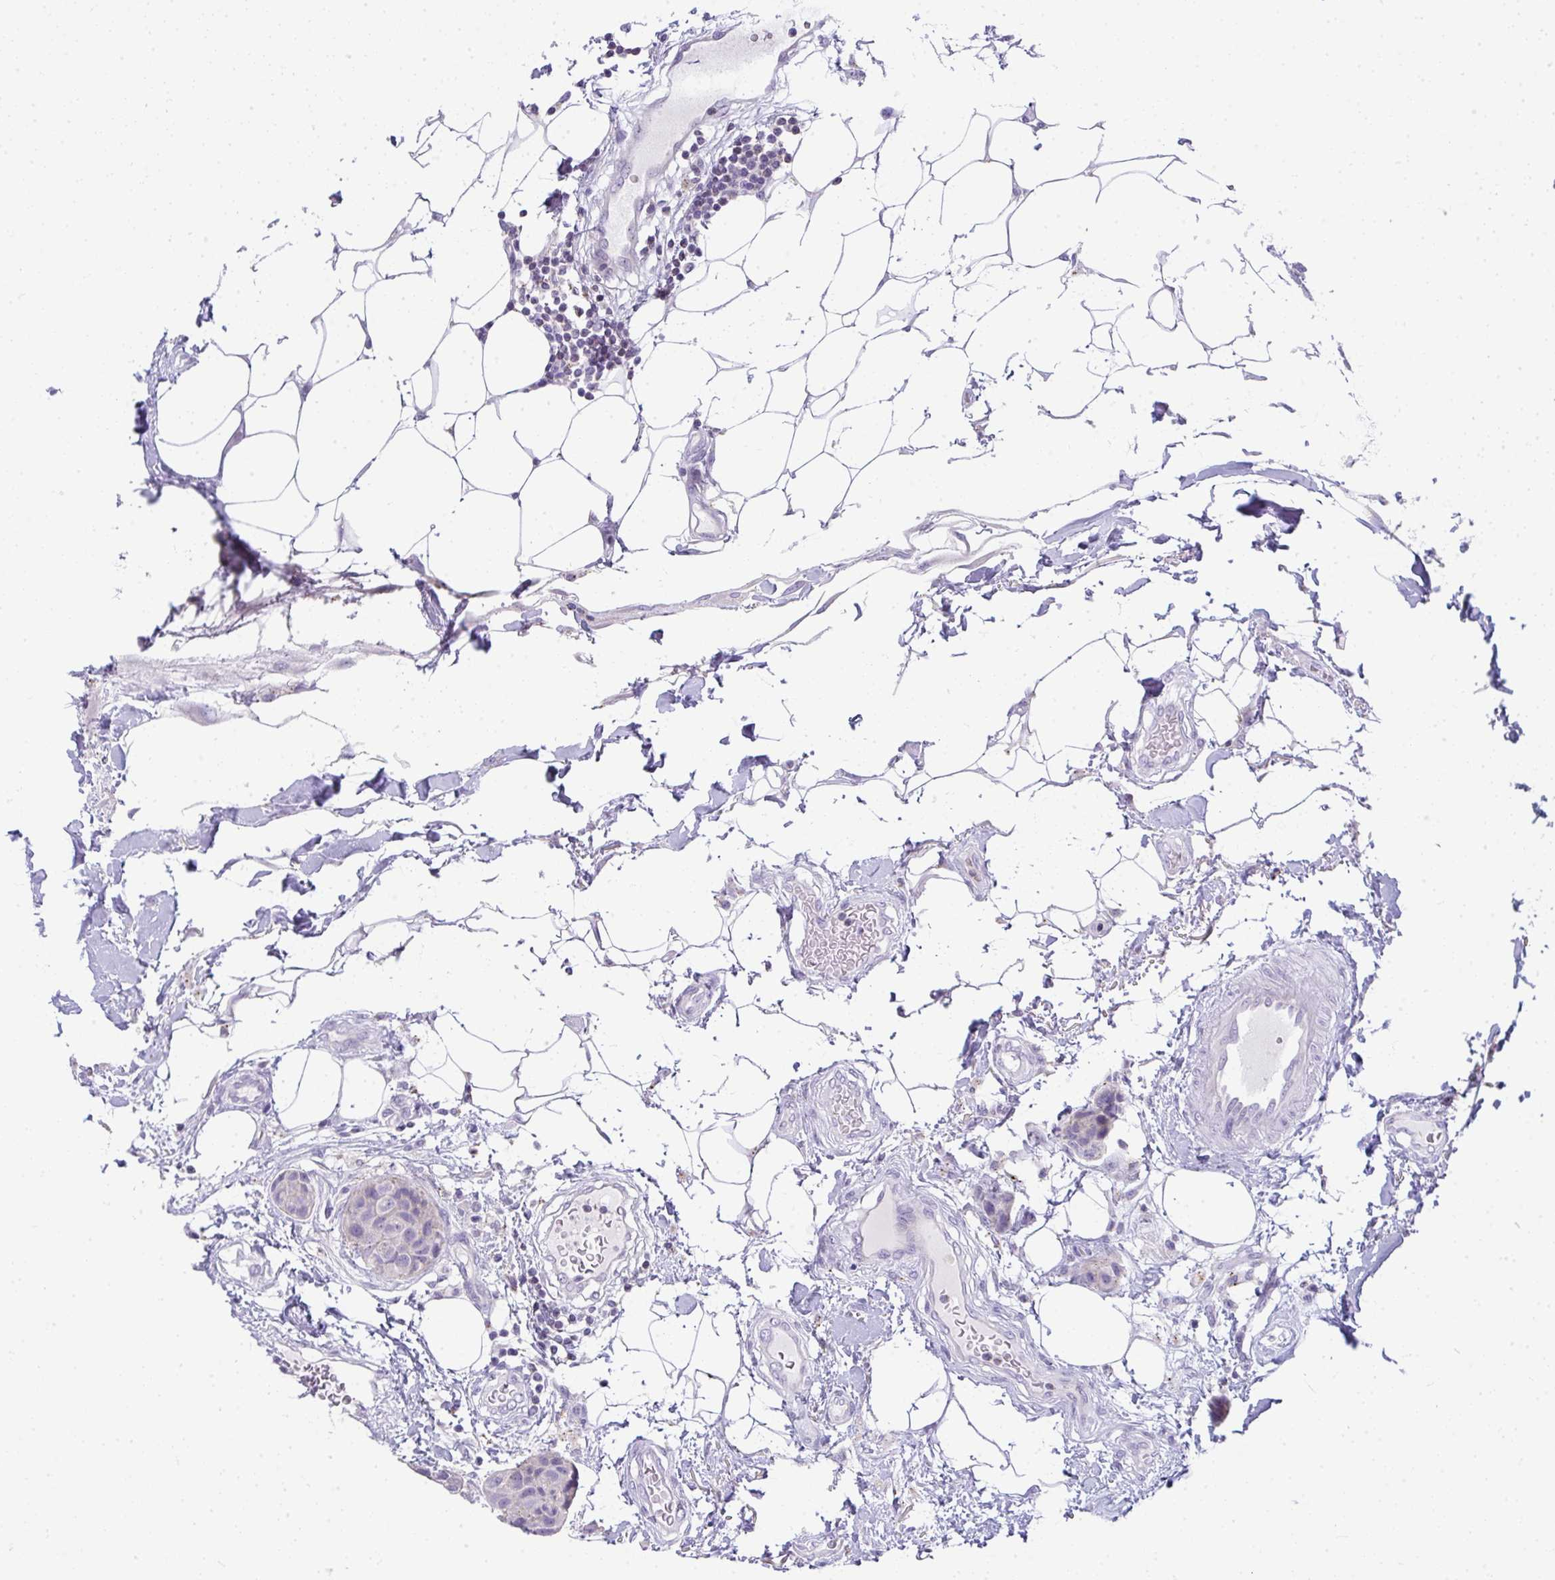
{"staining": {"intensity": "weak", "quantity": "<25%", "location": "cytoplasmic/membranous"}, "tissue": "breast cancer", "cell_type": "Tumor cells", "image_type": "cancer", "snomed": [{"axis": "morphology", "description": "Duct carcinoma"}, {"axis": "topography", "description": "Breast"}, {"axis": "topography", "description": "Lymph node"}], "caption": "Immunohistochemical staining of human breast cancer reveals no significant staining in tumor cells.", "gene": "VPS4B", "patient": {"sex": "female", "age": 80}}